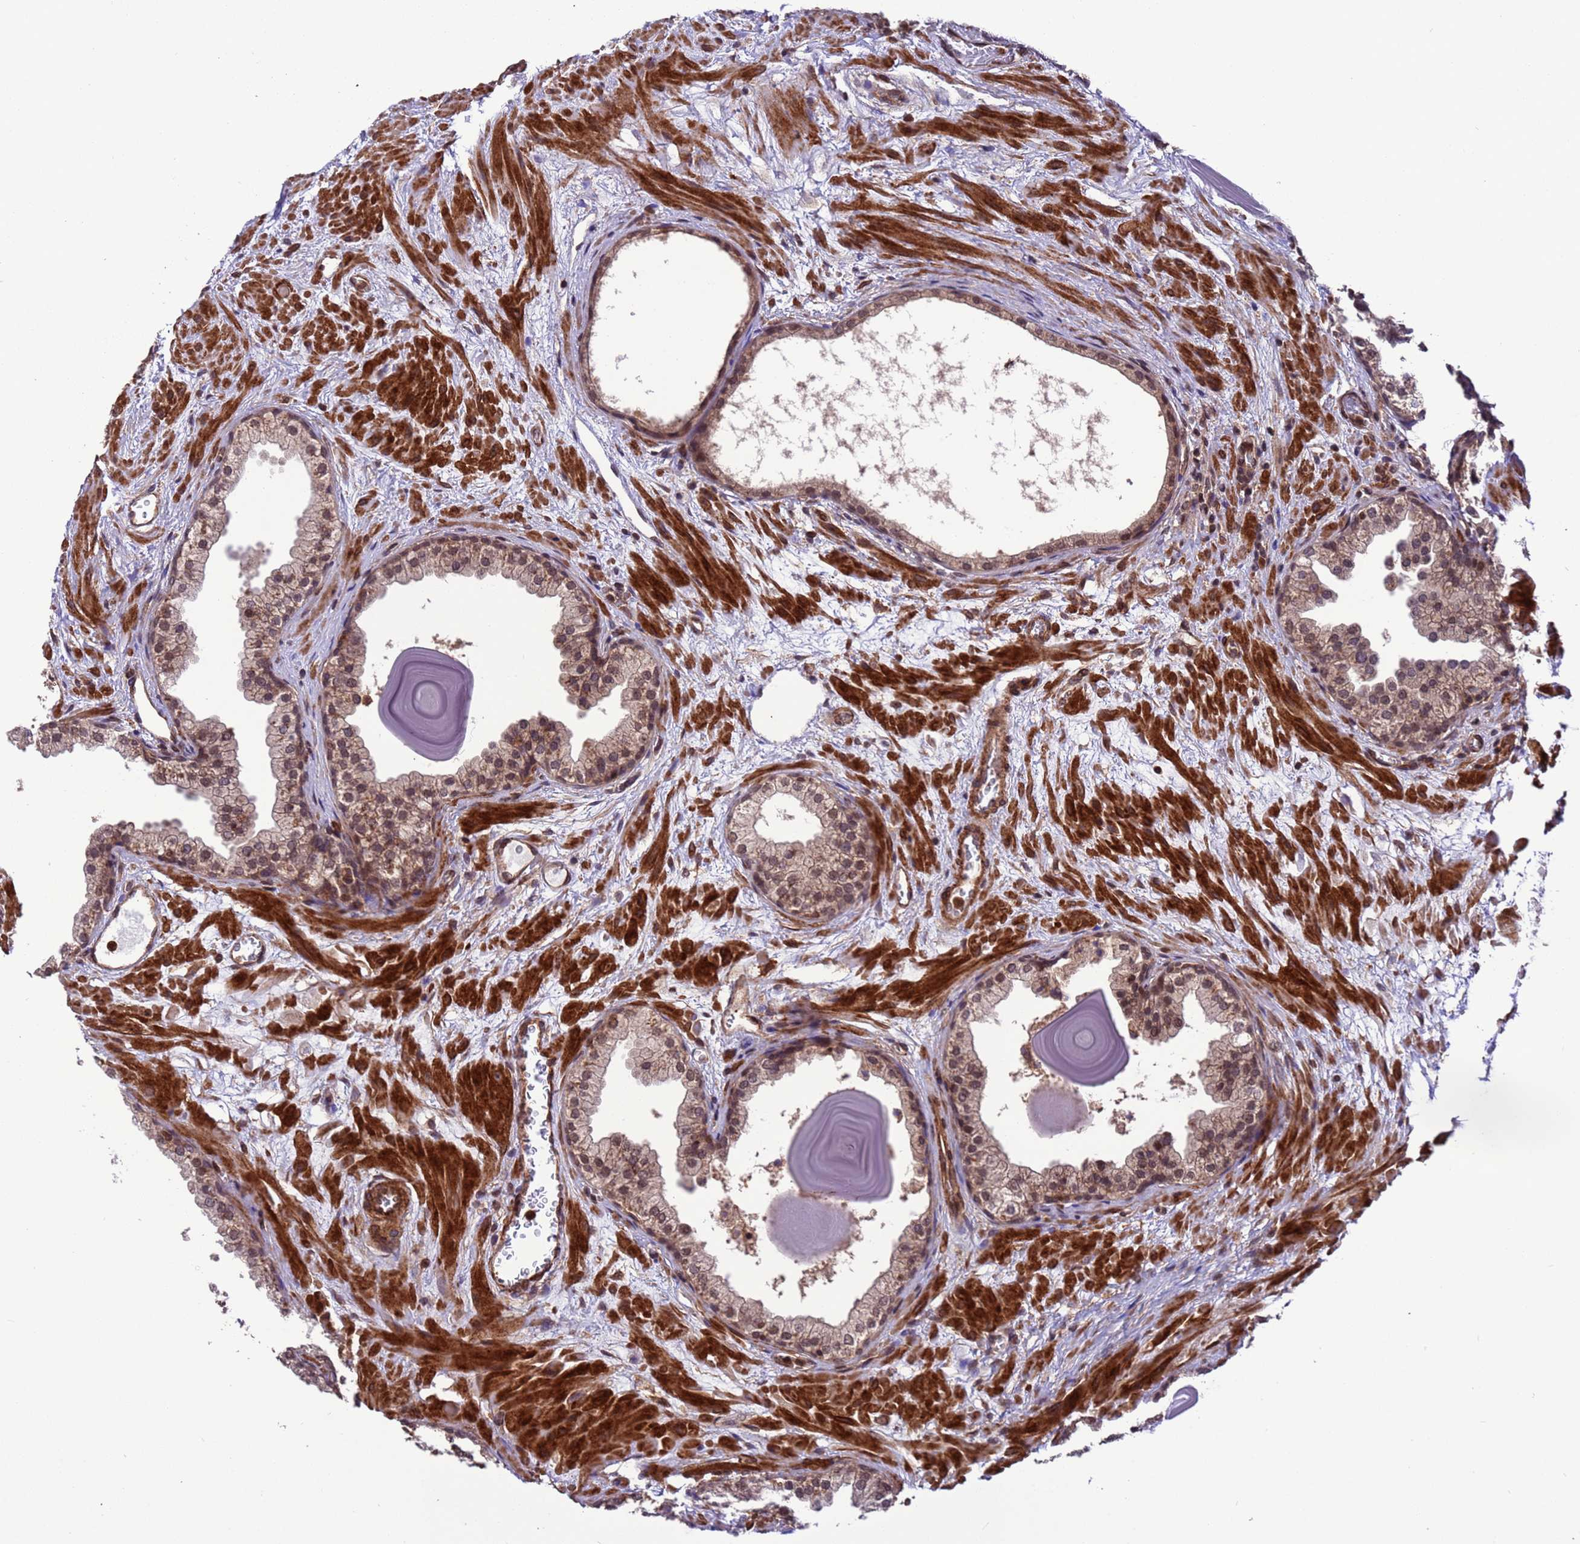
{"staining": {"intensity": "moderate", "quantity": "25%-75%", "location": "nuclear"}, "tissue": "prostate", "cell_type": "Glandular cells", "image_type": "normal", "snomed": [{"axis": "morphology", "description": "Normal tissue, NOS"}, {"axis": "topography", "description": "Prostate"}], "caption": "Moderate nuclear protein expression is appreciated in about 25%-75% of glandular cells in prostate. (brown staining indicates protein expression, while blue staining denotes nuclei).", "gene": "VSTM4", "patient": {"sex": "male", "age": 48}}